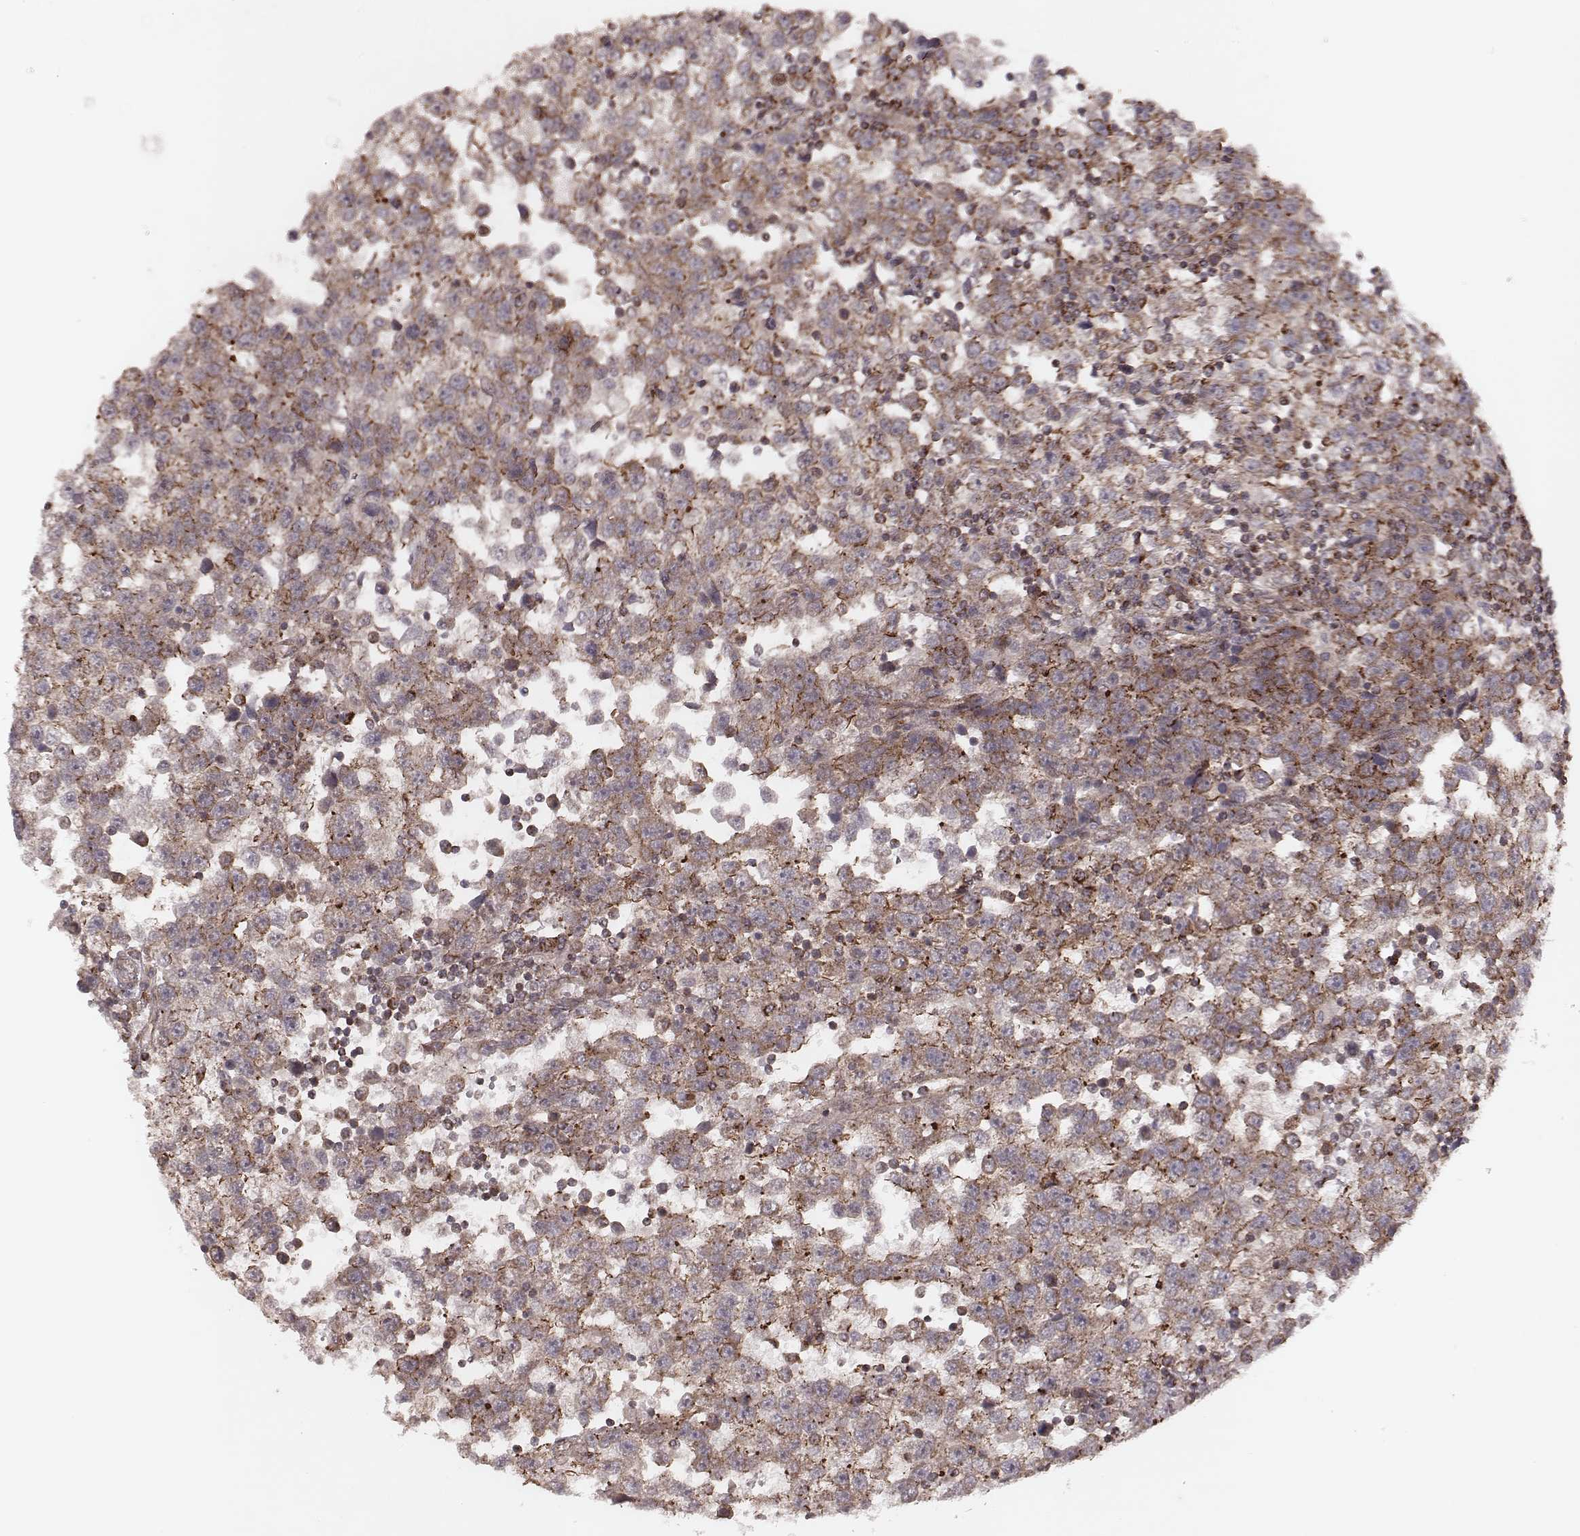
{"staining": {"intensity": "weak", "quantity": "25%-75%", "location": "cytoplasmic/membranous"}, "tissue": "testis cancer", "cell_type": "Tumor cells", "image_type": "cancer", "snomed": [{"axis": "morphology", "description": "Seminoma, NOS"}, {"axis": "topography", "description": "Testis"}], "caption": "Immunohistochemical staining of testis cancer (seminoma) shows weak cytoplasmic/membranous protein expression in about 25%-75% of tumor cells.", "gene": "NDUFA7", "patient": {"sex": "male", "age": 34}}